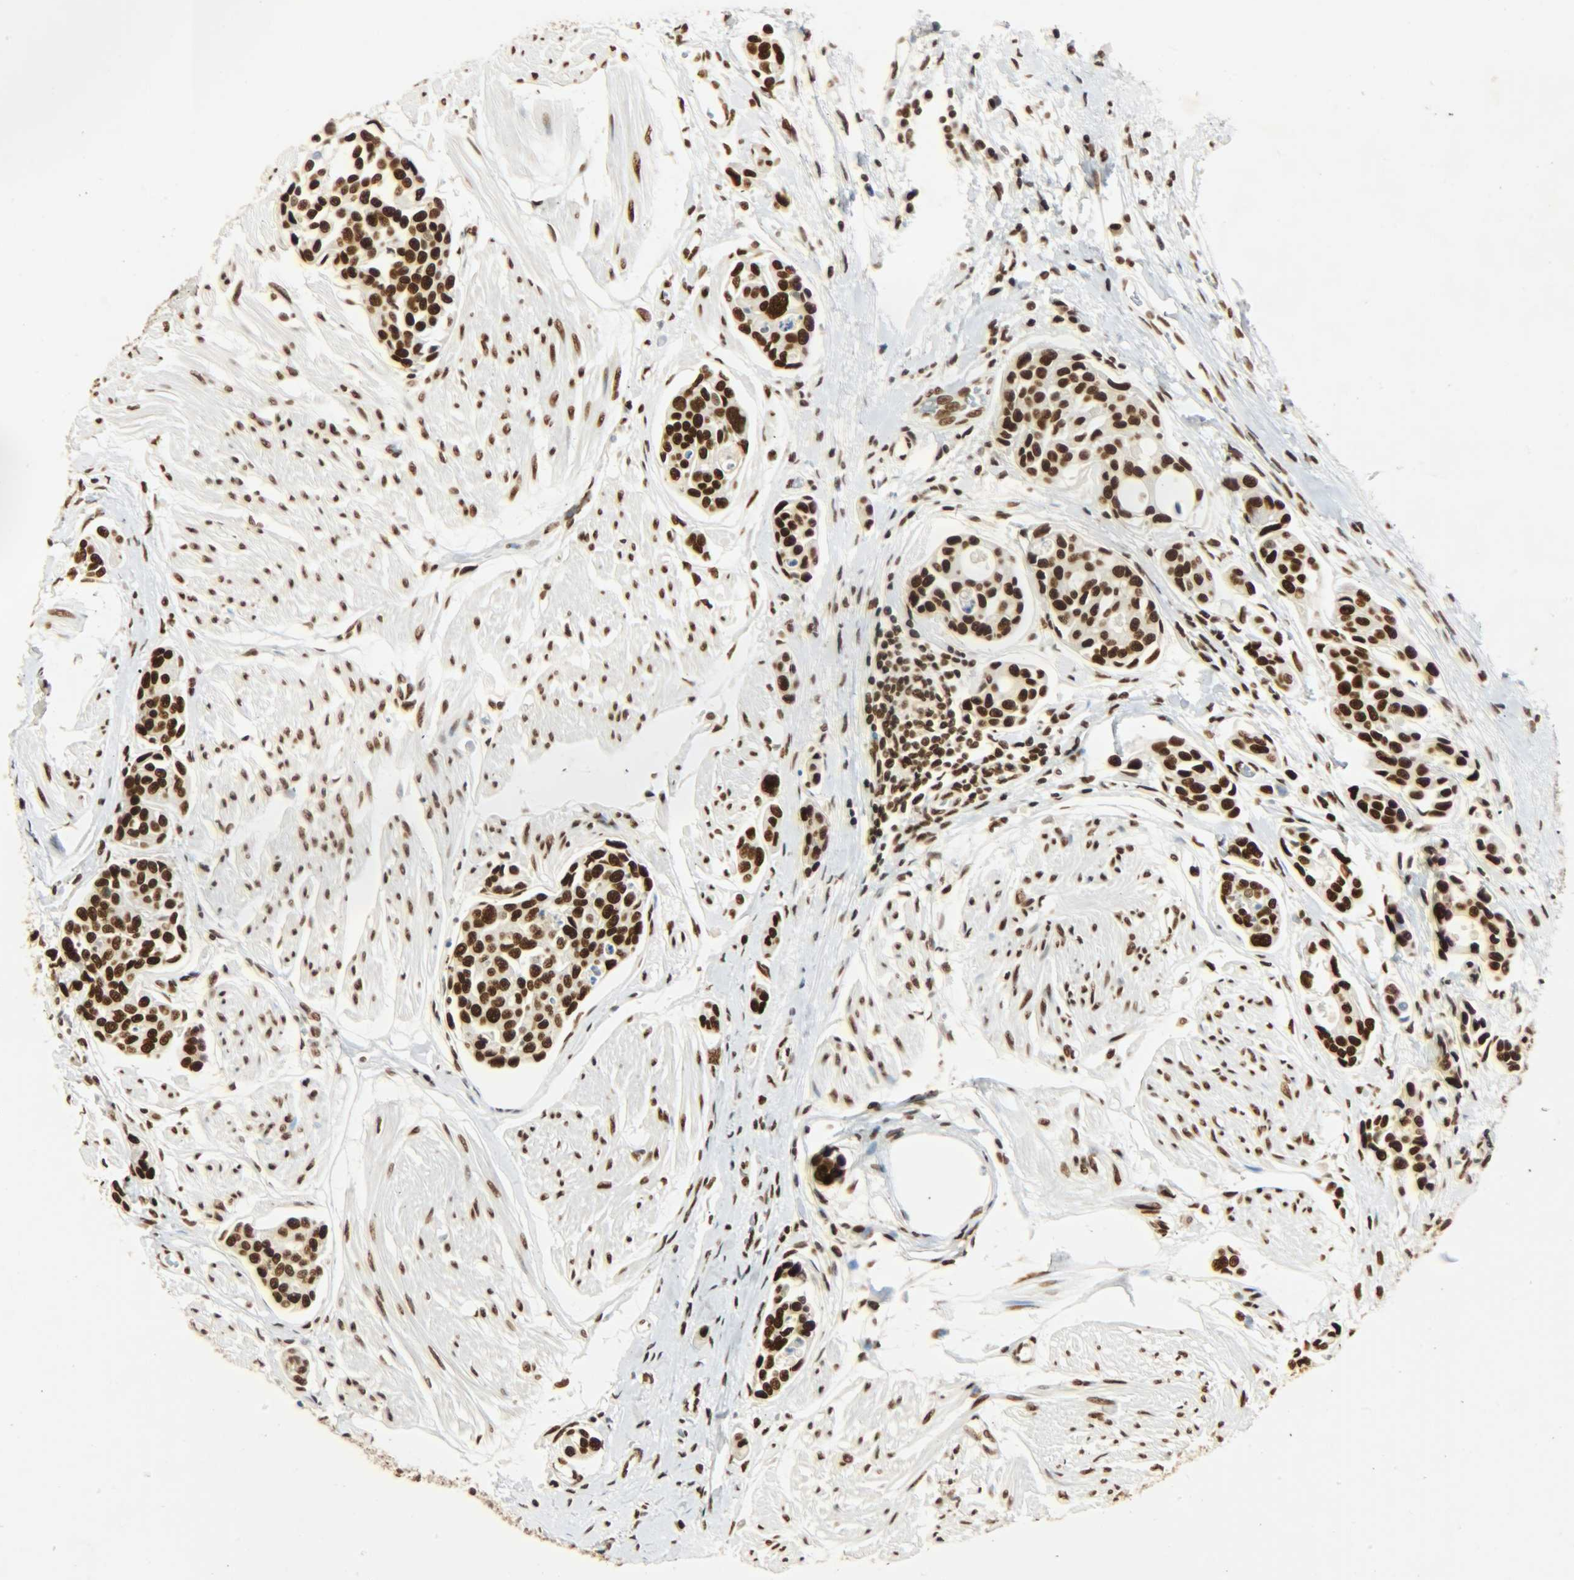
{"staining": {"intensity": "strong", "quantity": ">75%", "location": "nuclear"}, "tissue": "urothelial cancer", "cell_type": "Tumor cells", "image_type": "cancer", "snomed": [{"axis": "morphology", "description": "Urothelial carcinoma, High grade"}, {"axis": "topography", "description": "Urinary bladder"}], "caption": "A photomicrograph showing strong nuclear staining in about >75% of tumor cells in urothelial cancer, as visualized by brown immunohistochemical staining.", "gene": "KHDRBS1", "patient": {"sex": "male", "age": 78}}